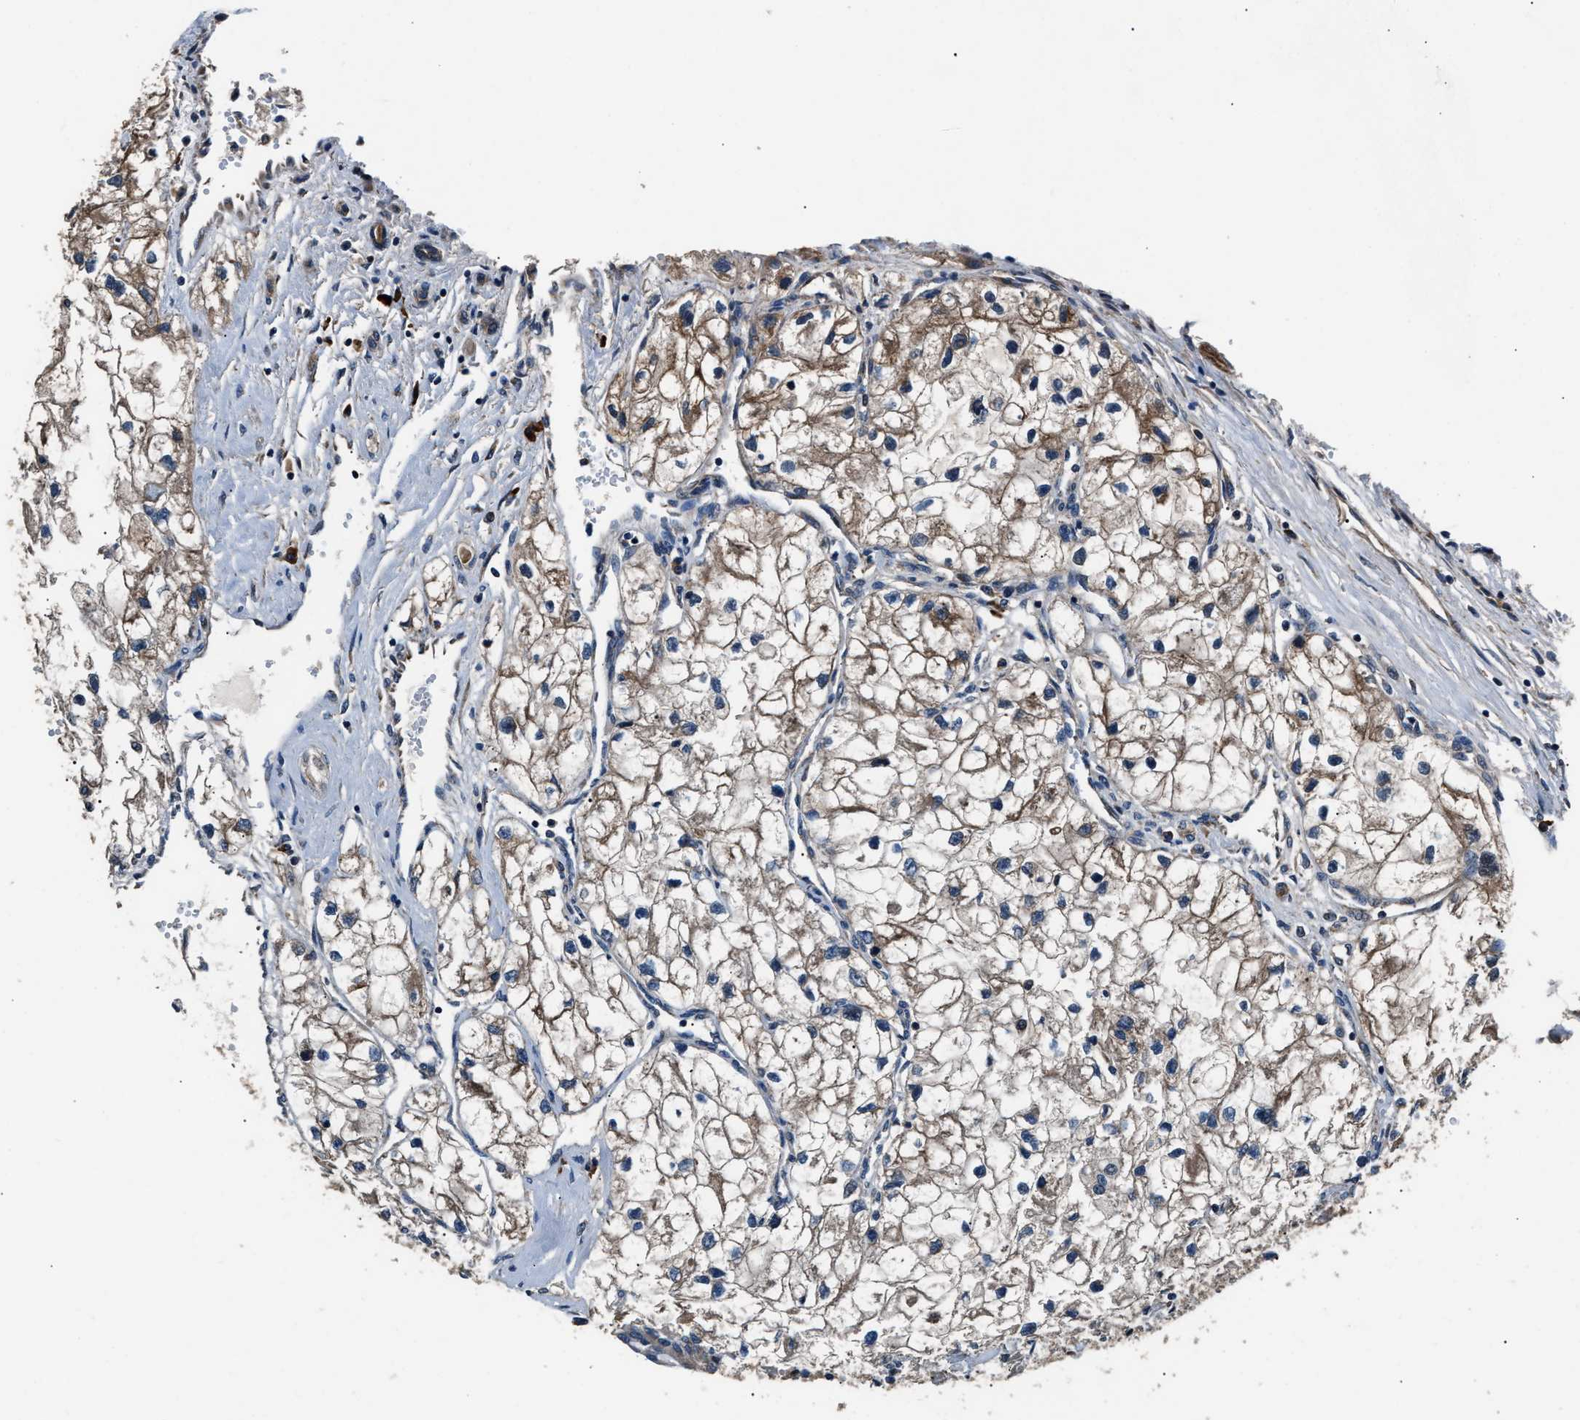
{"staining": {"intensity": "moderate", "quantity": ">75%", "location": "cytoplasmic/membranous"}, "tissue": "renal cancer", "cell_type": "Tumor cells", "image_type": "cancer", "snomed": [{"axis": "morphology", "description": "Adenocarcinoma, NOS"}, {"axis": "topography", "description": "Kidney"}], "caption": "This is a photomicrograph of IHC staining of renal adenocarcinoma, which shows moderate expression in the cytoplasmic/membranous of tumor cells.", "gene": "IMPDH2", "patient": {"sex": "female", "age": 70}}